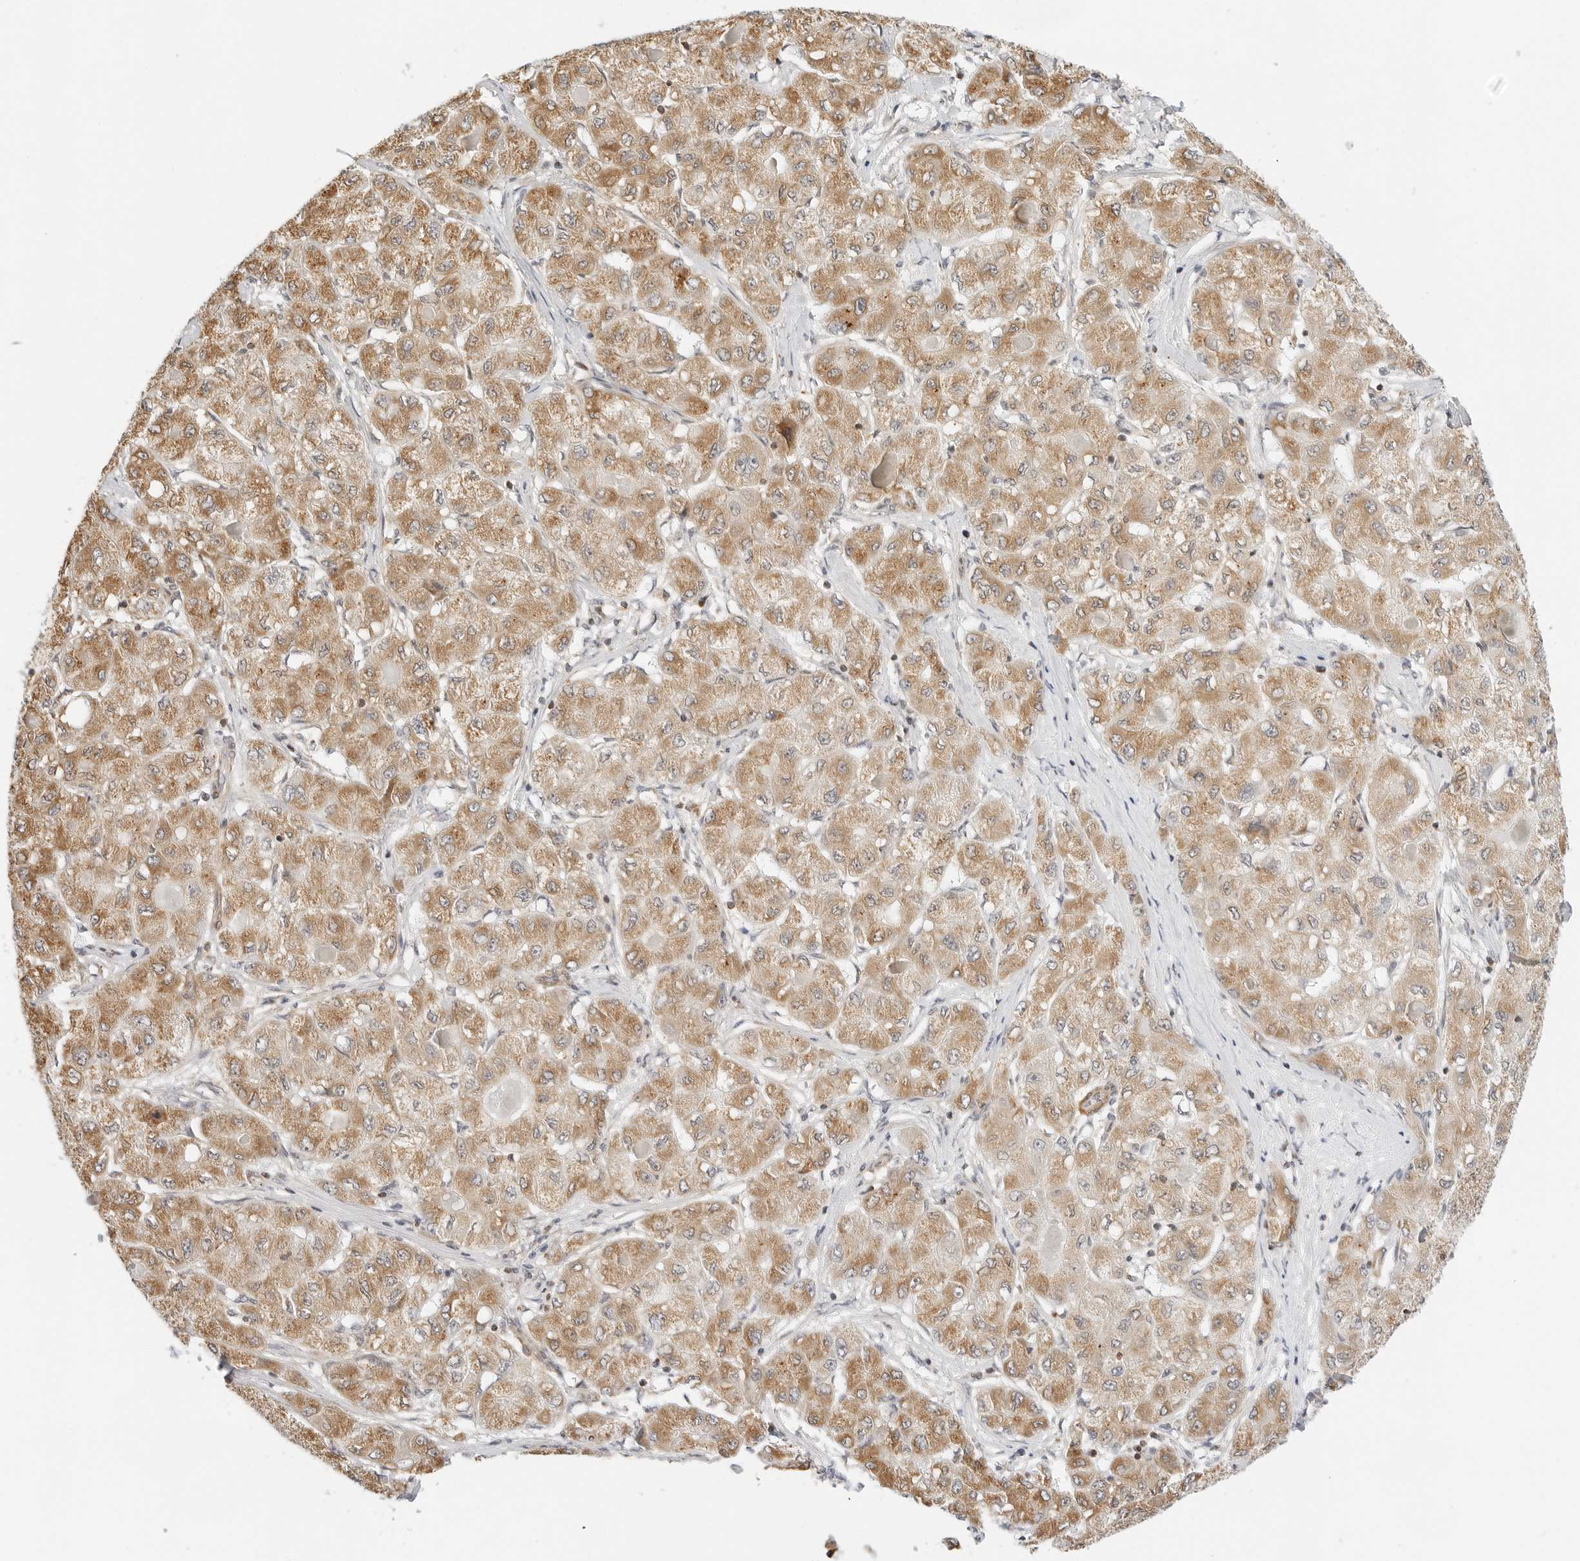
{"staining": {"intensity": "moderate", "quantity": ">75%", "location": "cytoplasmic/membranous"}, "tissue": "liver cancer", "cell_type": "Tumor cells", "image_type": "cancer", "snomed": [{"axis": "morphology", "description": "Carcinoma, Hepatocellular, NOS"}, {"axis": "topography", "description": "Liver"}], "caption": "Immunohistochemistry (IHC) photomicrograph of liver cancer stained for a protein (brown), which demonstrates medium levels of moderate cytoplasmic/membranous expression in about >75% of tumor cells.", "gene": "GORAB", "patient": {"sex": "male", "age": 80}}